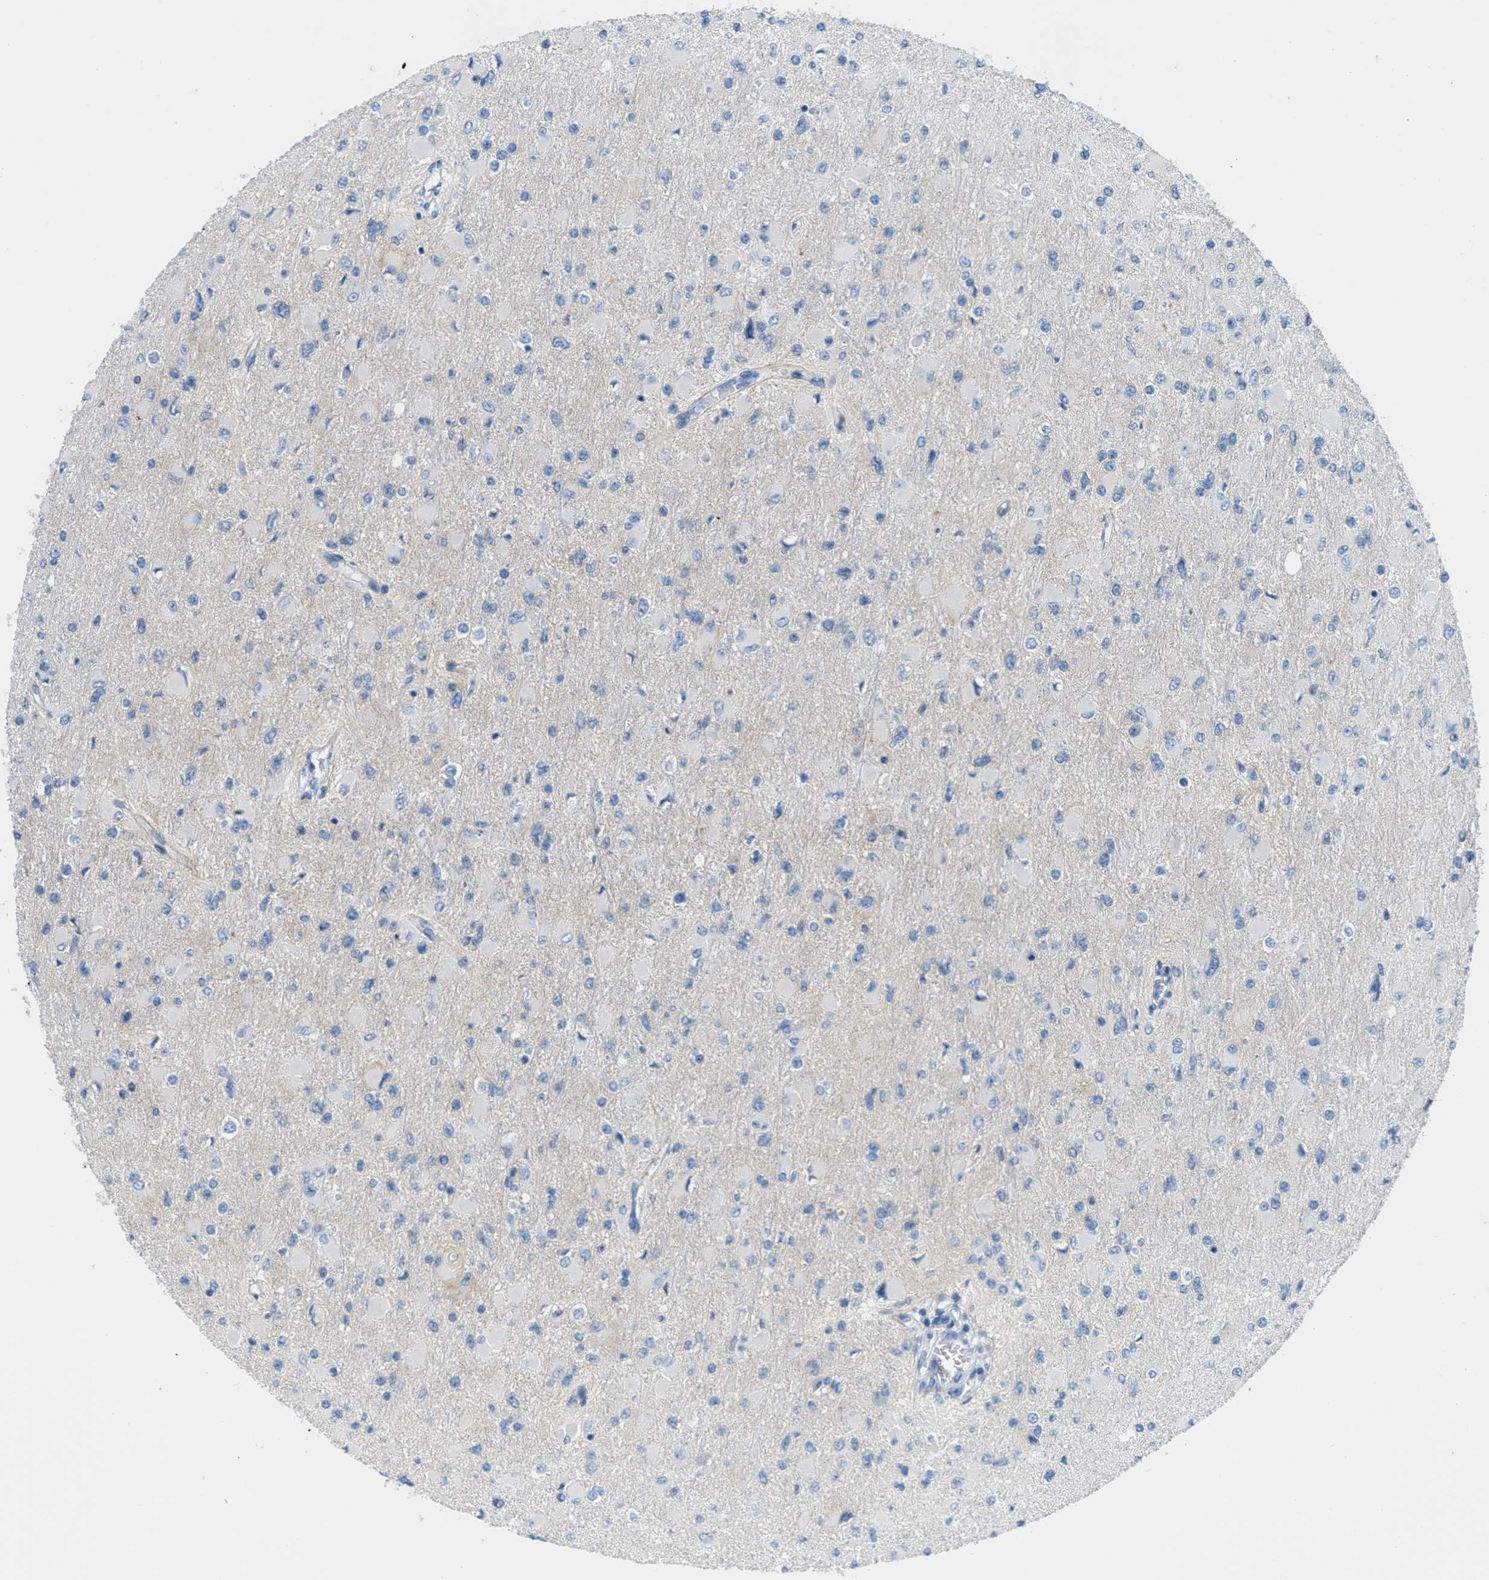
{"staining": {"intensity": "negative", "quantity": "none", "location": "none"}, "tissue": "glioma", "cell_type": "Tumor cells", "image_type": "cancer", "snomed": [{"axis": "morphology", "description": "Glioma, malignant, High grade"}, {"axis": "topography", "description": "Cerebral cortex"}], "caption": "Protein analysis of glioma exhibits no significant staining in tumor cells.", "gene": "GPM6A", "patient": {"sex": "female", "age": 36}}